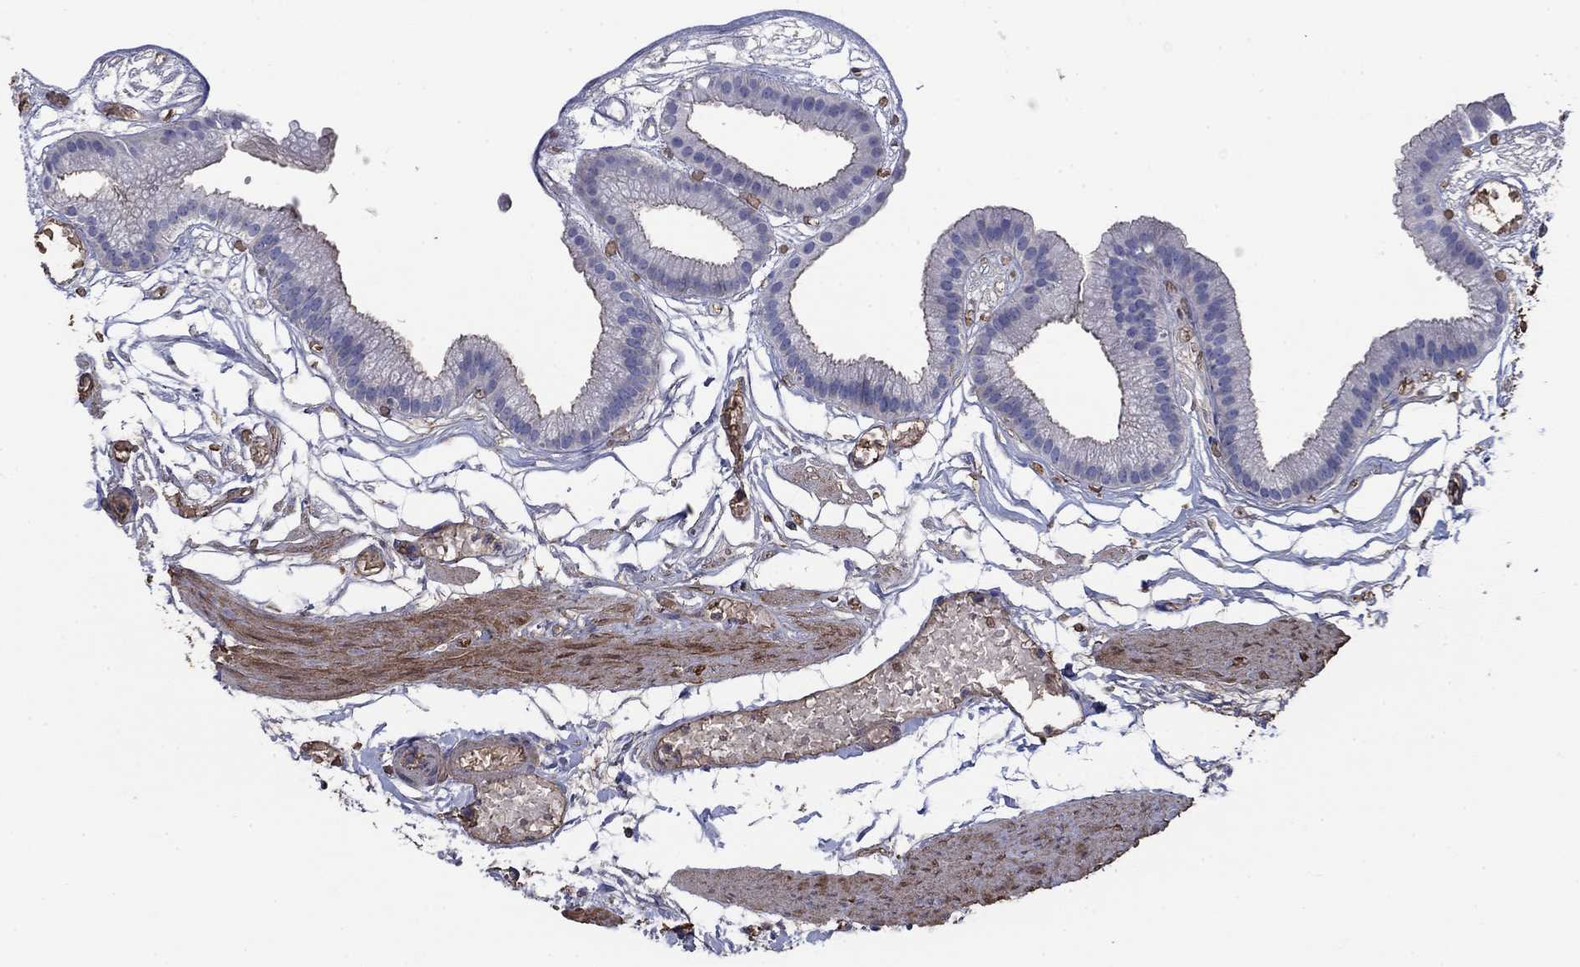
{"staining": {"intensity": "negative", "quantity": "none", "location": "none"}, "tissue": "gallbladder", "cell_type": "Glandular cells", "image_type": "normal", "snomed": [{"axis": "morphology", "description": "Normal tissue, NOS"}, {"axis": "topography", "description": "Gallbladder"}], "caption": "A micrograph of human gallbladder is negative for staining in glandular cells. (DAB immunohistochemistry (IHC) visualized using brightfield microscopy, high magnification).", "gene": "FLNC", "patient": {"sex": "female", "age": 45}}